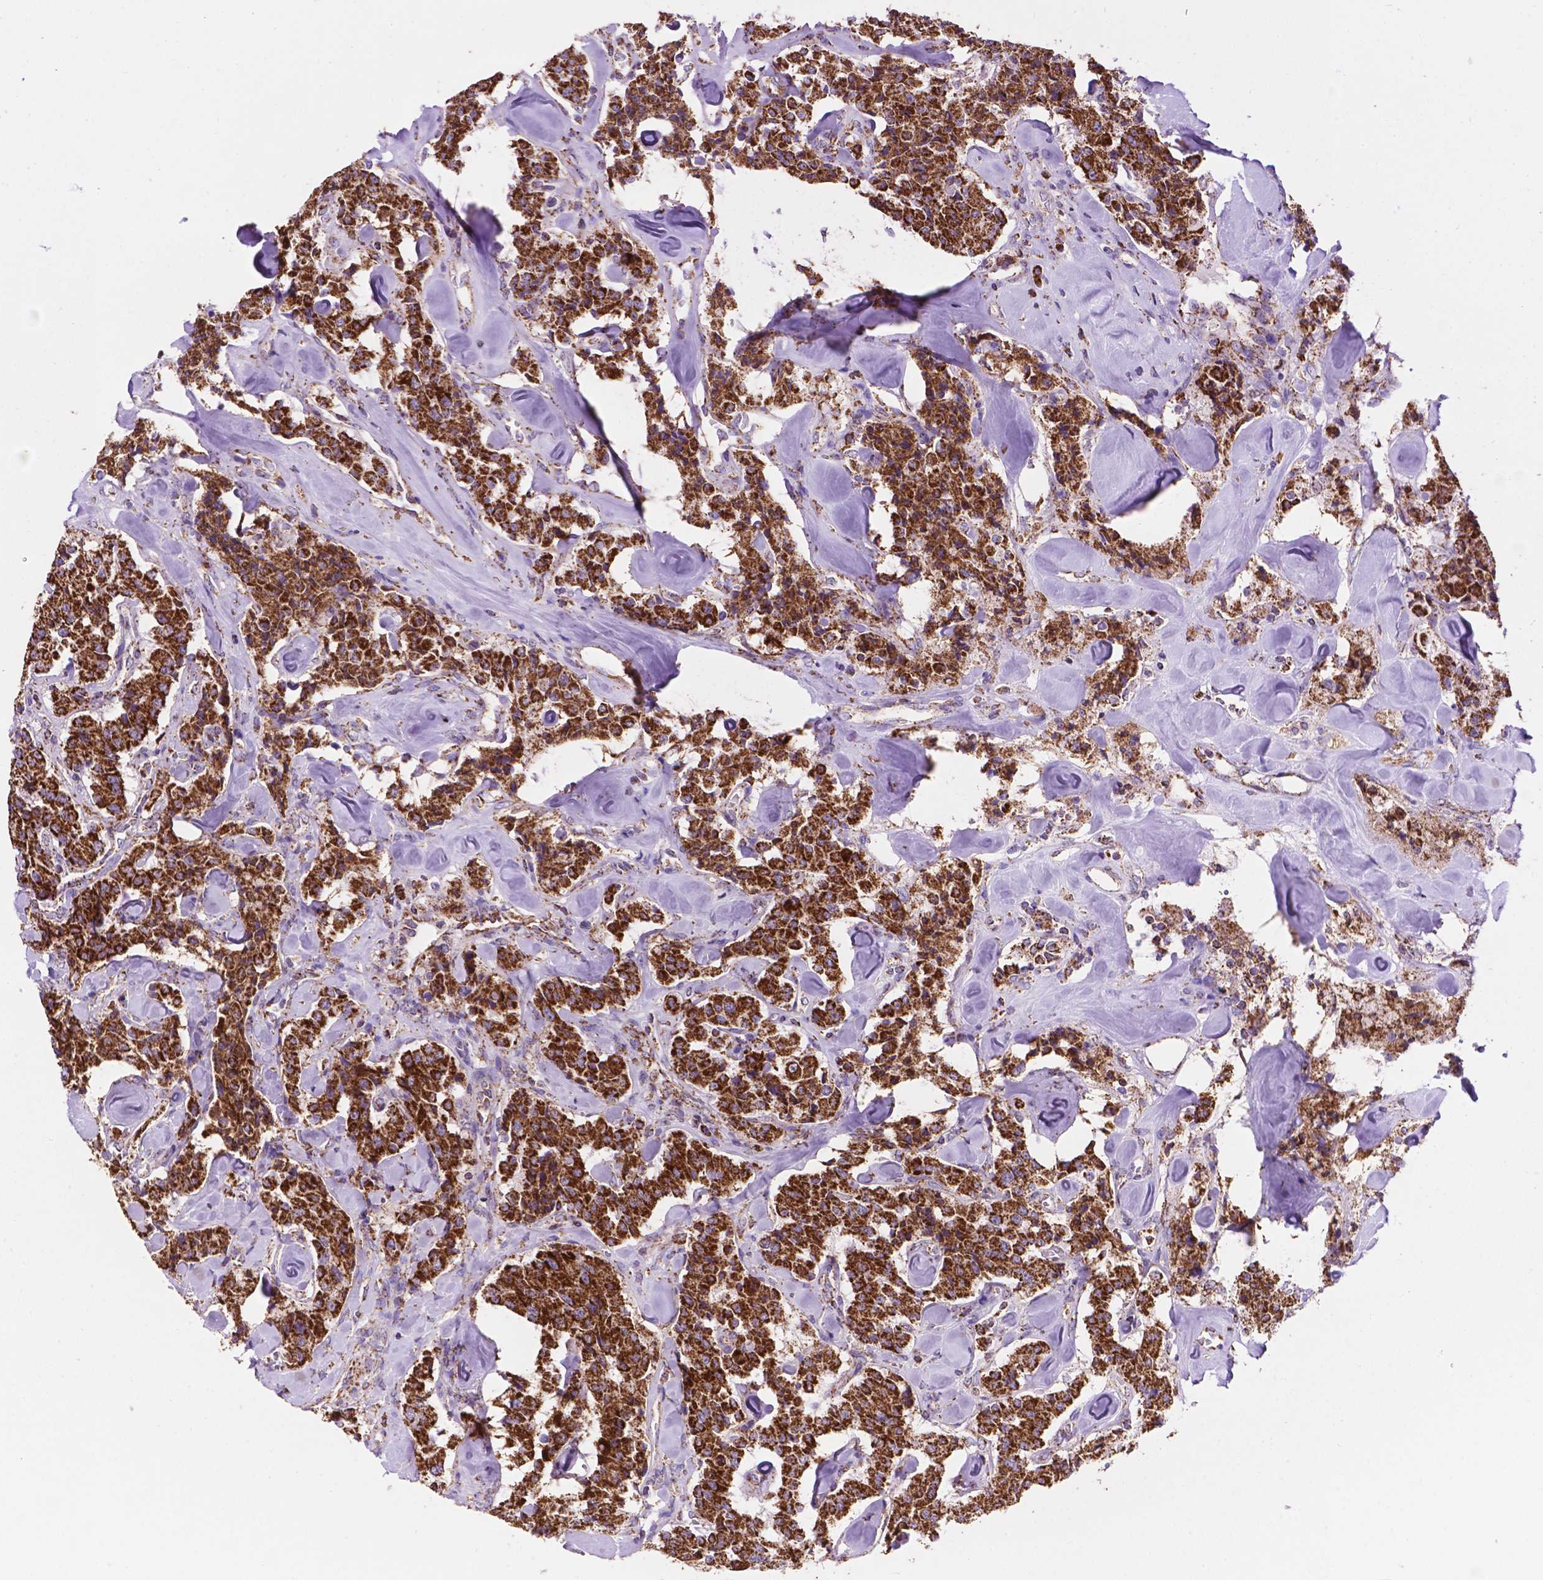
{"staining": {"intensity": "strong", "quantity": ">75%", "location": "cytoplasmic/membranous"}, "tissue": "carcinoid", "cell_type": "Tumor cells", "image_type": "cancer", "snomed": [{"axis": "morphology", "description": "Carcinoid, malignant, NOS"}, {"axis": "topography", "description": "Pancreas"}], "caption": "The histopathology image exhibits staining of carcinoid, revealing strong cytoplasmic/membranous protein expression (brown color) within tumor cells. (brown staining indicates protein expression, while blue staining denotes nuclei).", "gene": "HSPD1", "patient": {"sex": "male", "age": 41}}